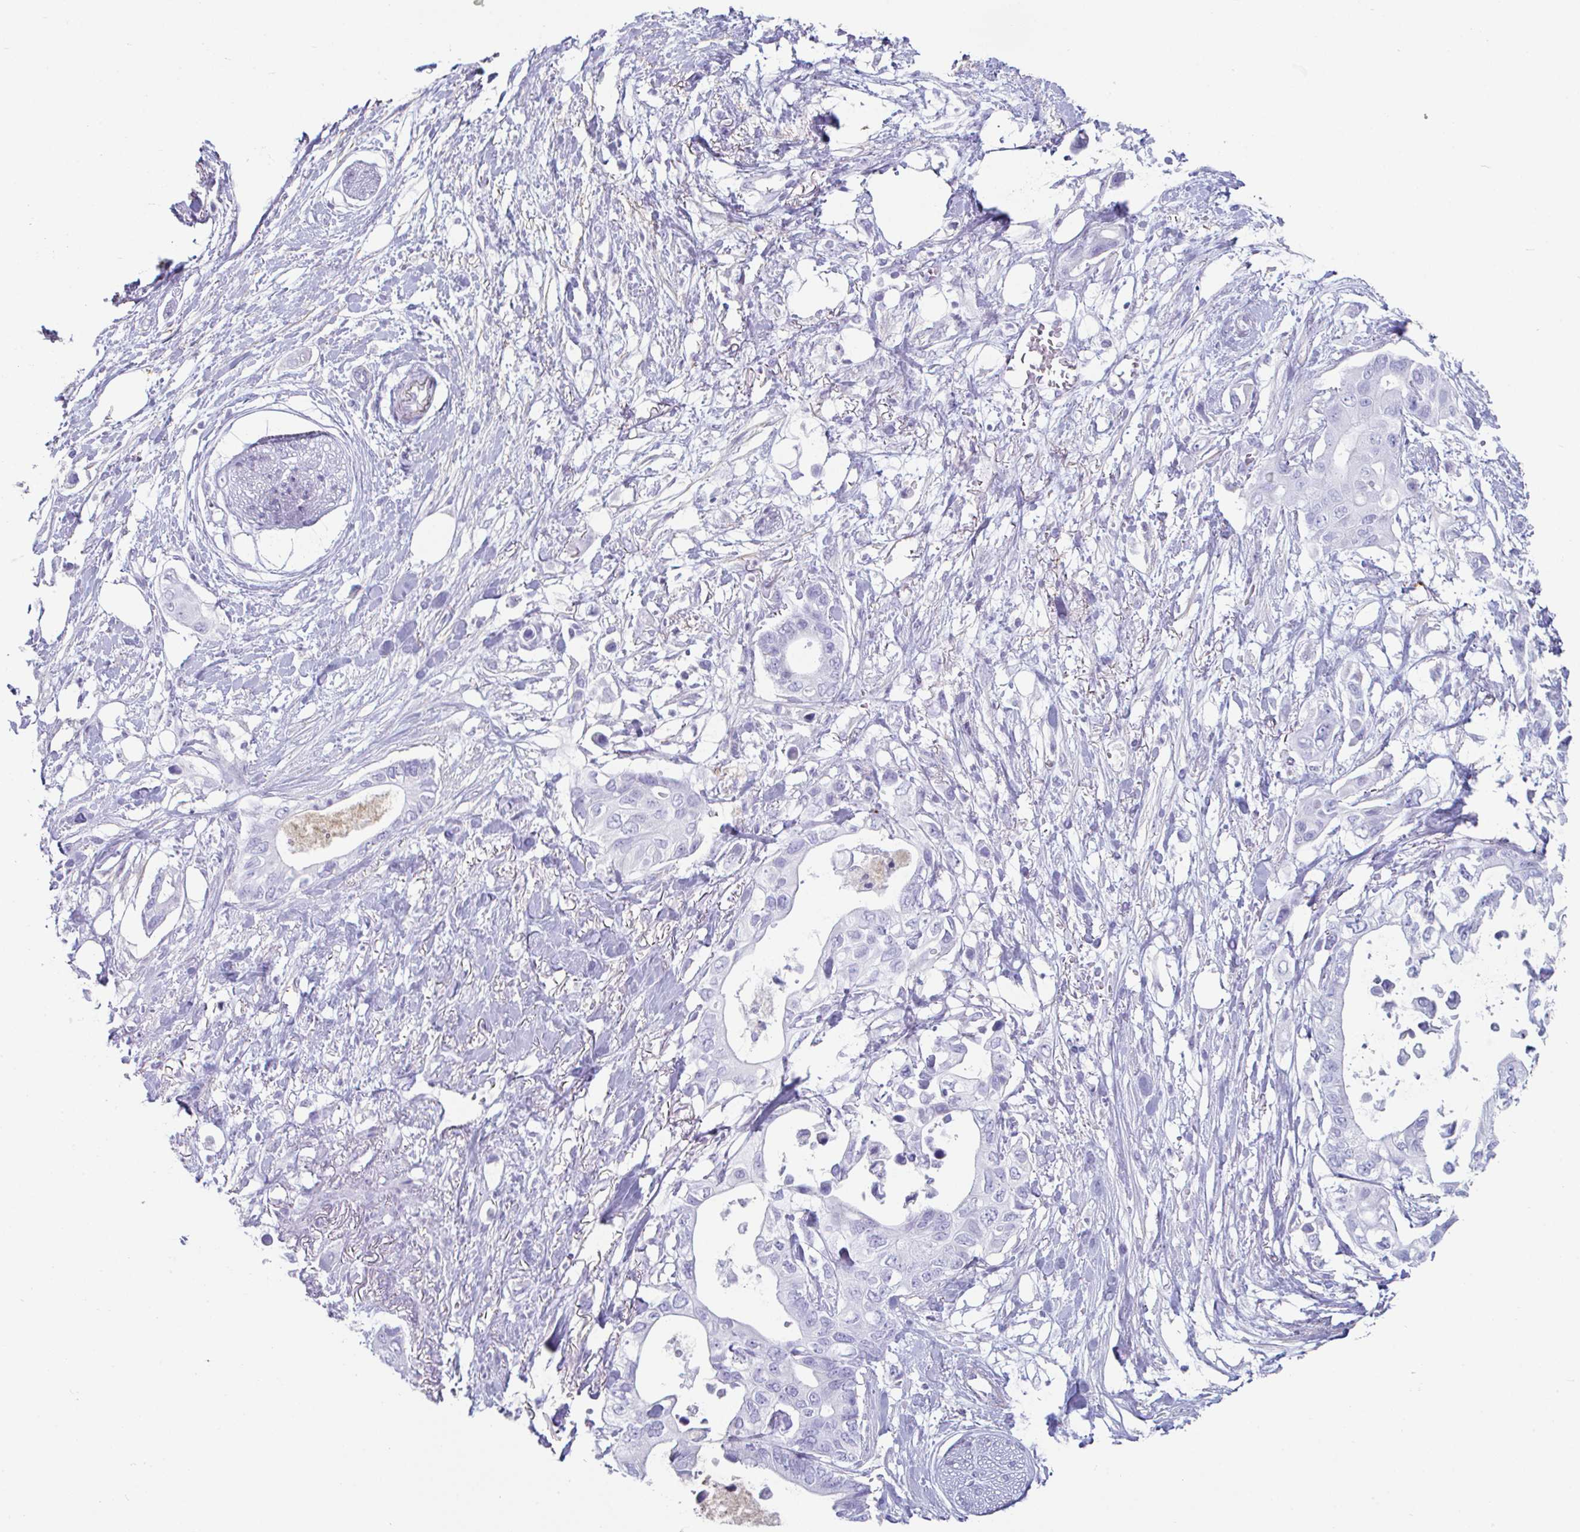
{"staining": {"intensity": "negative", "quantity": "none", "location": "none"}, "tissue": "pancreatic cancer", "cell_type": "Tumor cells", "image_type": "cancer", "snomed": [{"axis": "morphology", "description": "Adenocarcinoma, NOS"}, {"axis": "topography", "description": "Pancreas"}], "caption": "Immunohistochemistry (IHC) micrograph of neoplastic tissue: human adenocarcinoma (pancreatic) stained with DAB shows no significant protein positivity in tumor cells.", "gene": "CREG2", "patient": {"sex": "female", "age": 63}}